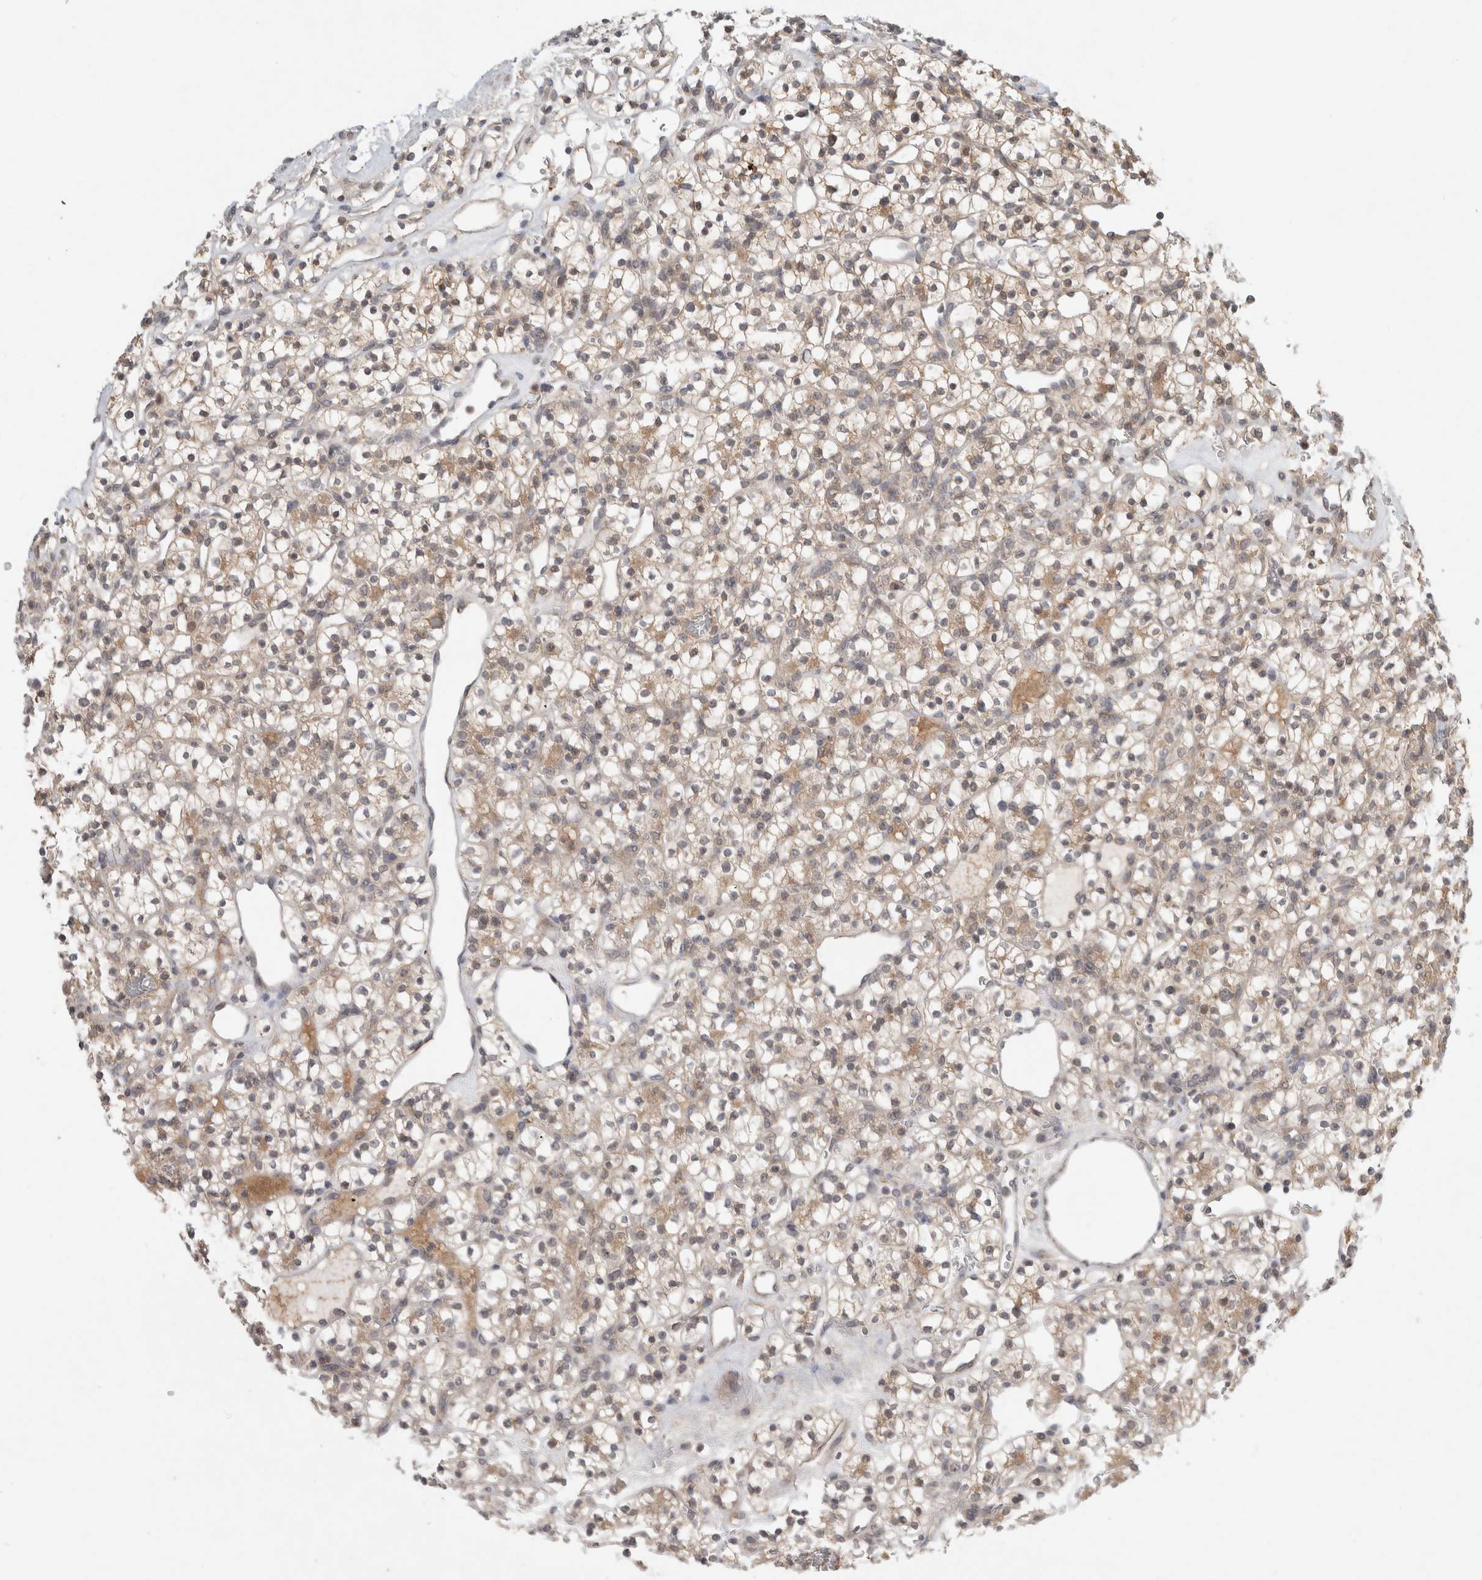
{"staining": {"intensity": "weak", "quantity": "25%-75%", "location": "cytoplasmic/membranous"}, "tissue": "renal cancer", "cell_type": "Tumor cells", "image_type": "cancer", "snomed": [{"axis": "morphology", "description": "Adenocarcinoma, NOS"}, {"axis": "topography", "description": "Kidney"}], "caption": "Renal cancer stained for a protein demonstrates weak cytoplasmic/membranous positivity in tumor cells. (DAB (3,3'-diaminobenzidine) IHC, brown staining for protein, blue staining for nuclei).", "gene": "LOXL2", "patient": {"sex": "female", "age": 57}}